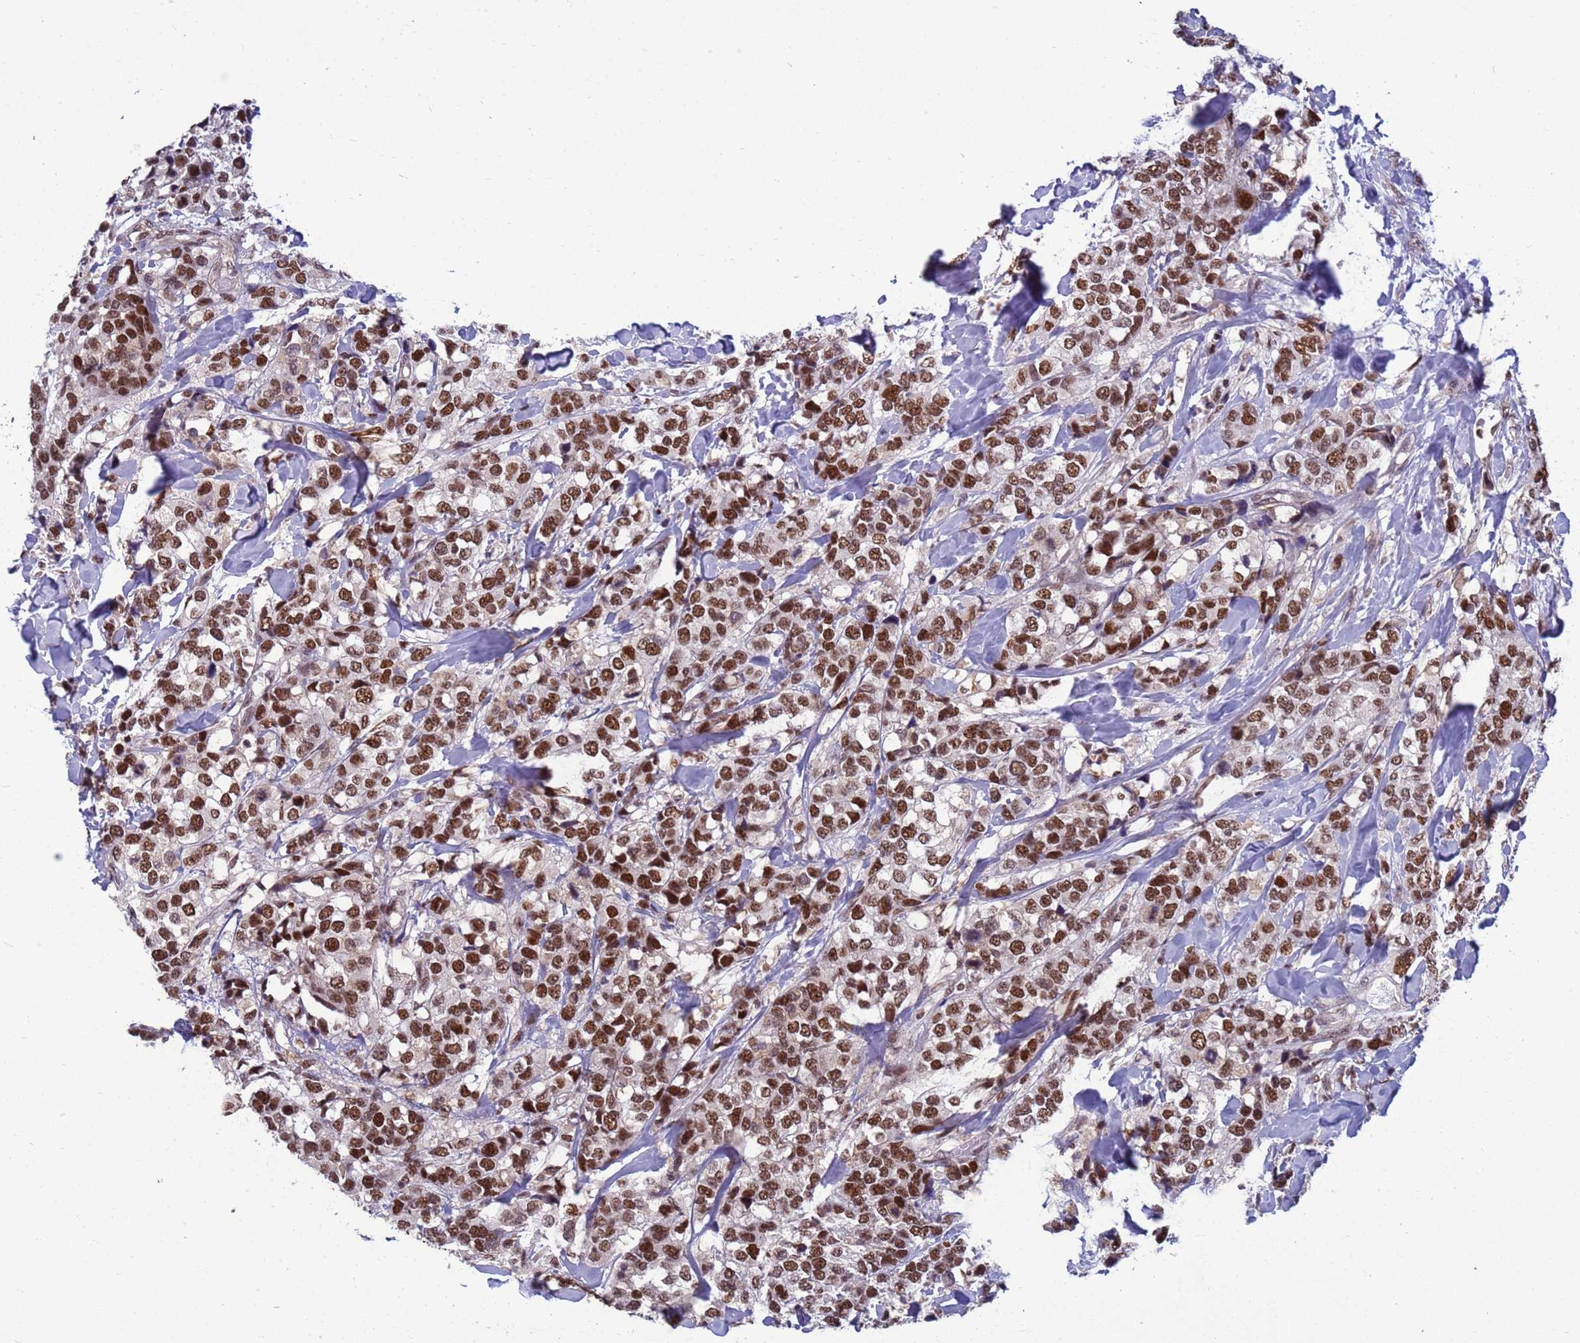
{"staining": {"intensity": "strong", "quantity": ">75%", "location": "nuclear"}, "tissue": "breast cancer", "cell_type": "Tumor cells", "image_type": "cancer", "snomed": [{"axis": "morphology", "description": "Lobular carcinoma"}, {"axis": "topography", "description": "Breast"}], "caption": "Breast lobular carcinoma tissue displays strong nuclear staining in about >75% of tumor cells", "gene": "NSL1", "patient": {"sex": "female", "age": 59}}